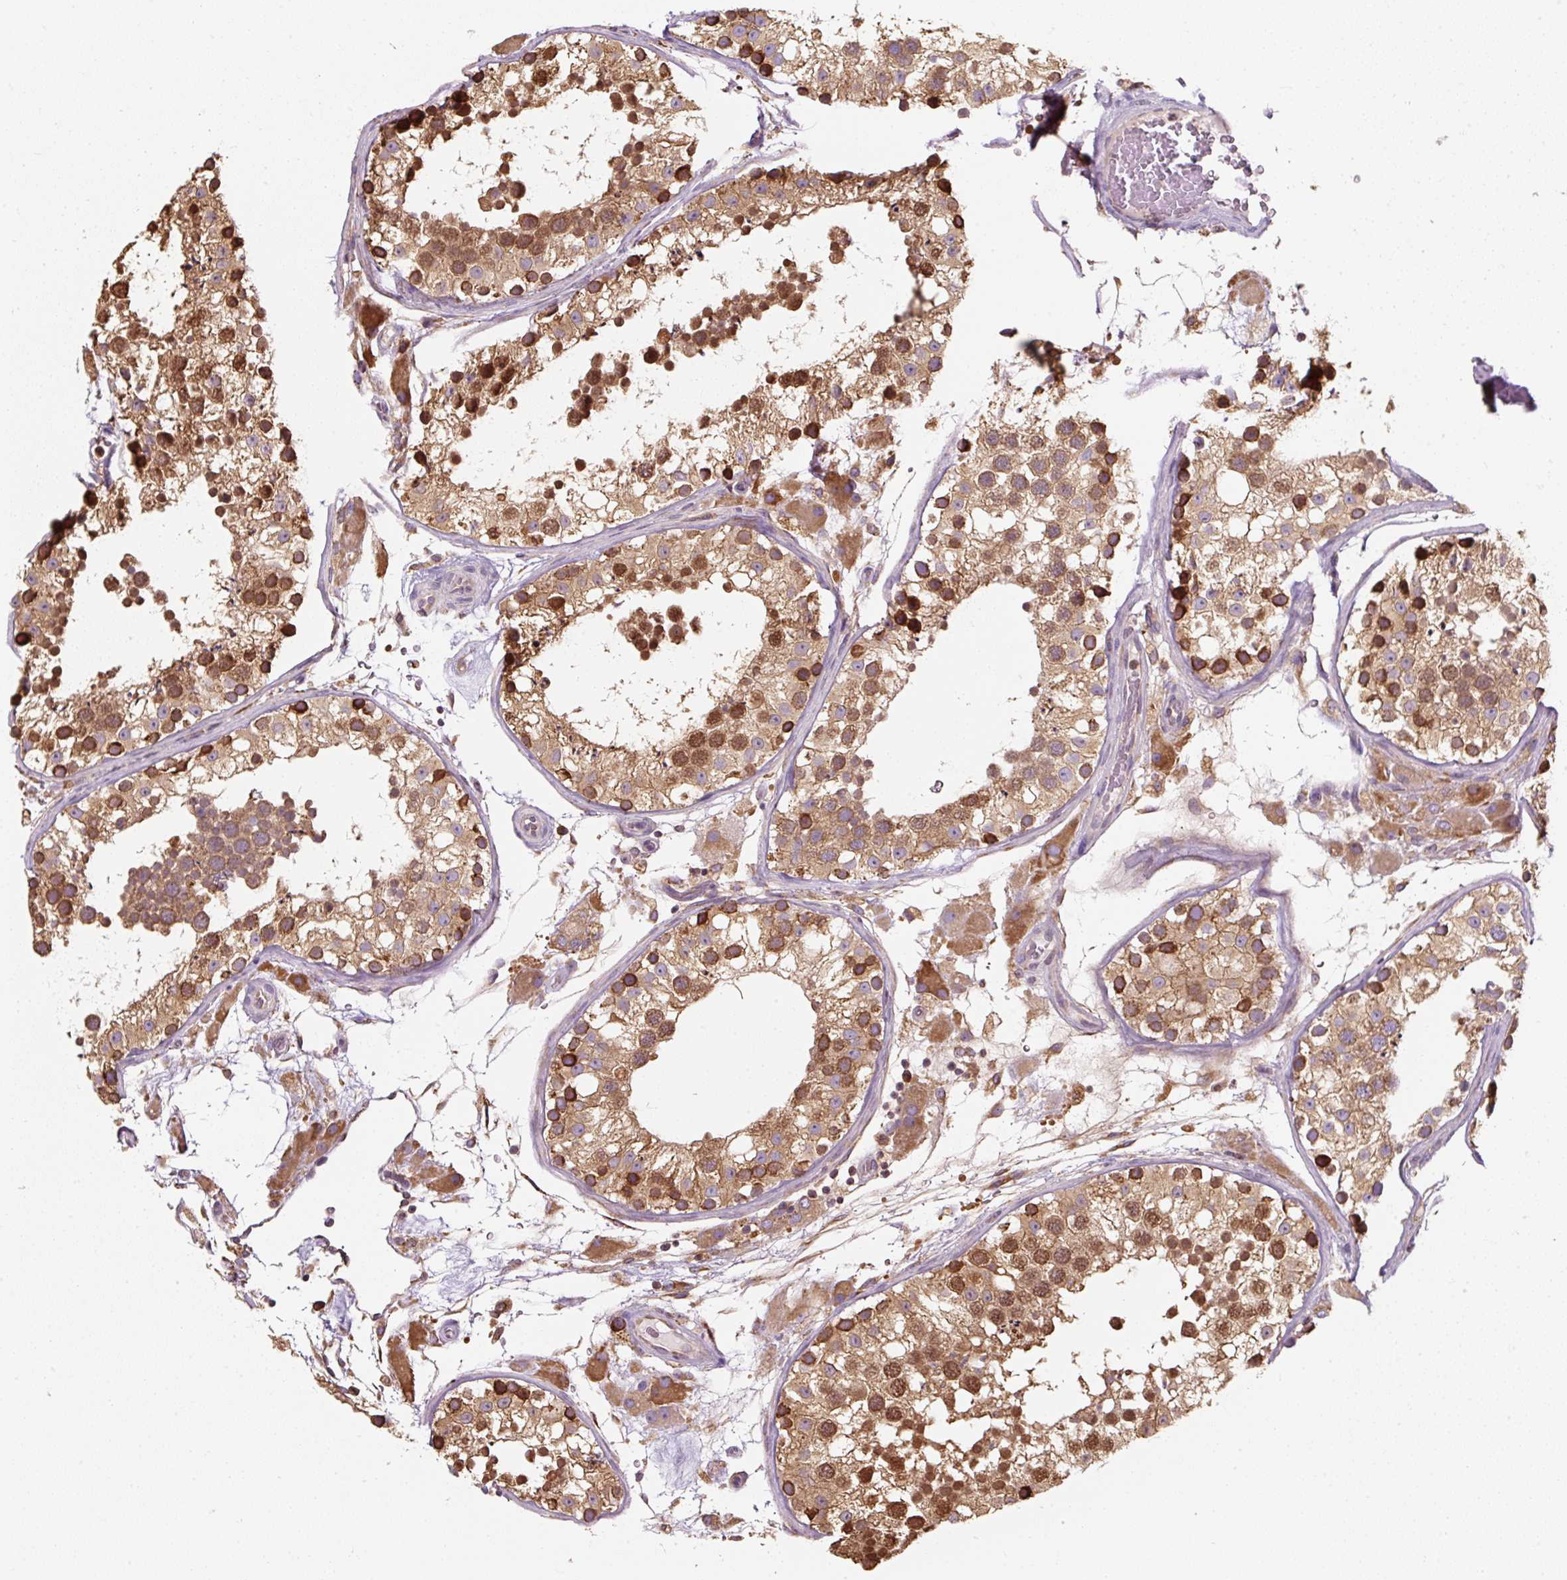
{"staining": {"intensity": "moderate", "quantity": ">75%", "location": "cytoplasmic/membranous"}, "tissue": "testis", "cell_type": "Cells in seminiferous ducts", "image_type": "normal", "snomed": [{"axis": "morphology", "description": "Normal tissue, NOS"}, {"axis": "topography", "description": "Testis"}], "caption": "Protein expression analysis of unremarkable human testis reveals moderate cytoplasmic/membranous expression in about >75% of cells in seminiferous ducts. (Stains: DAB (3,3'-diaminobenzidine) in brown, nuclei in blue, Microscopy: brightfield microscopy at high magnification).", "gene": "PRKCSH", "patient": {"sex": "male", "age": 26}}